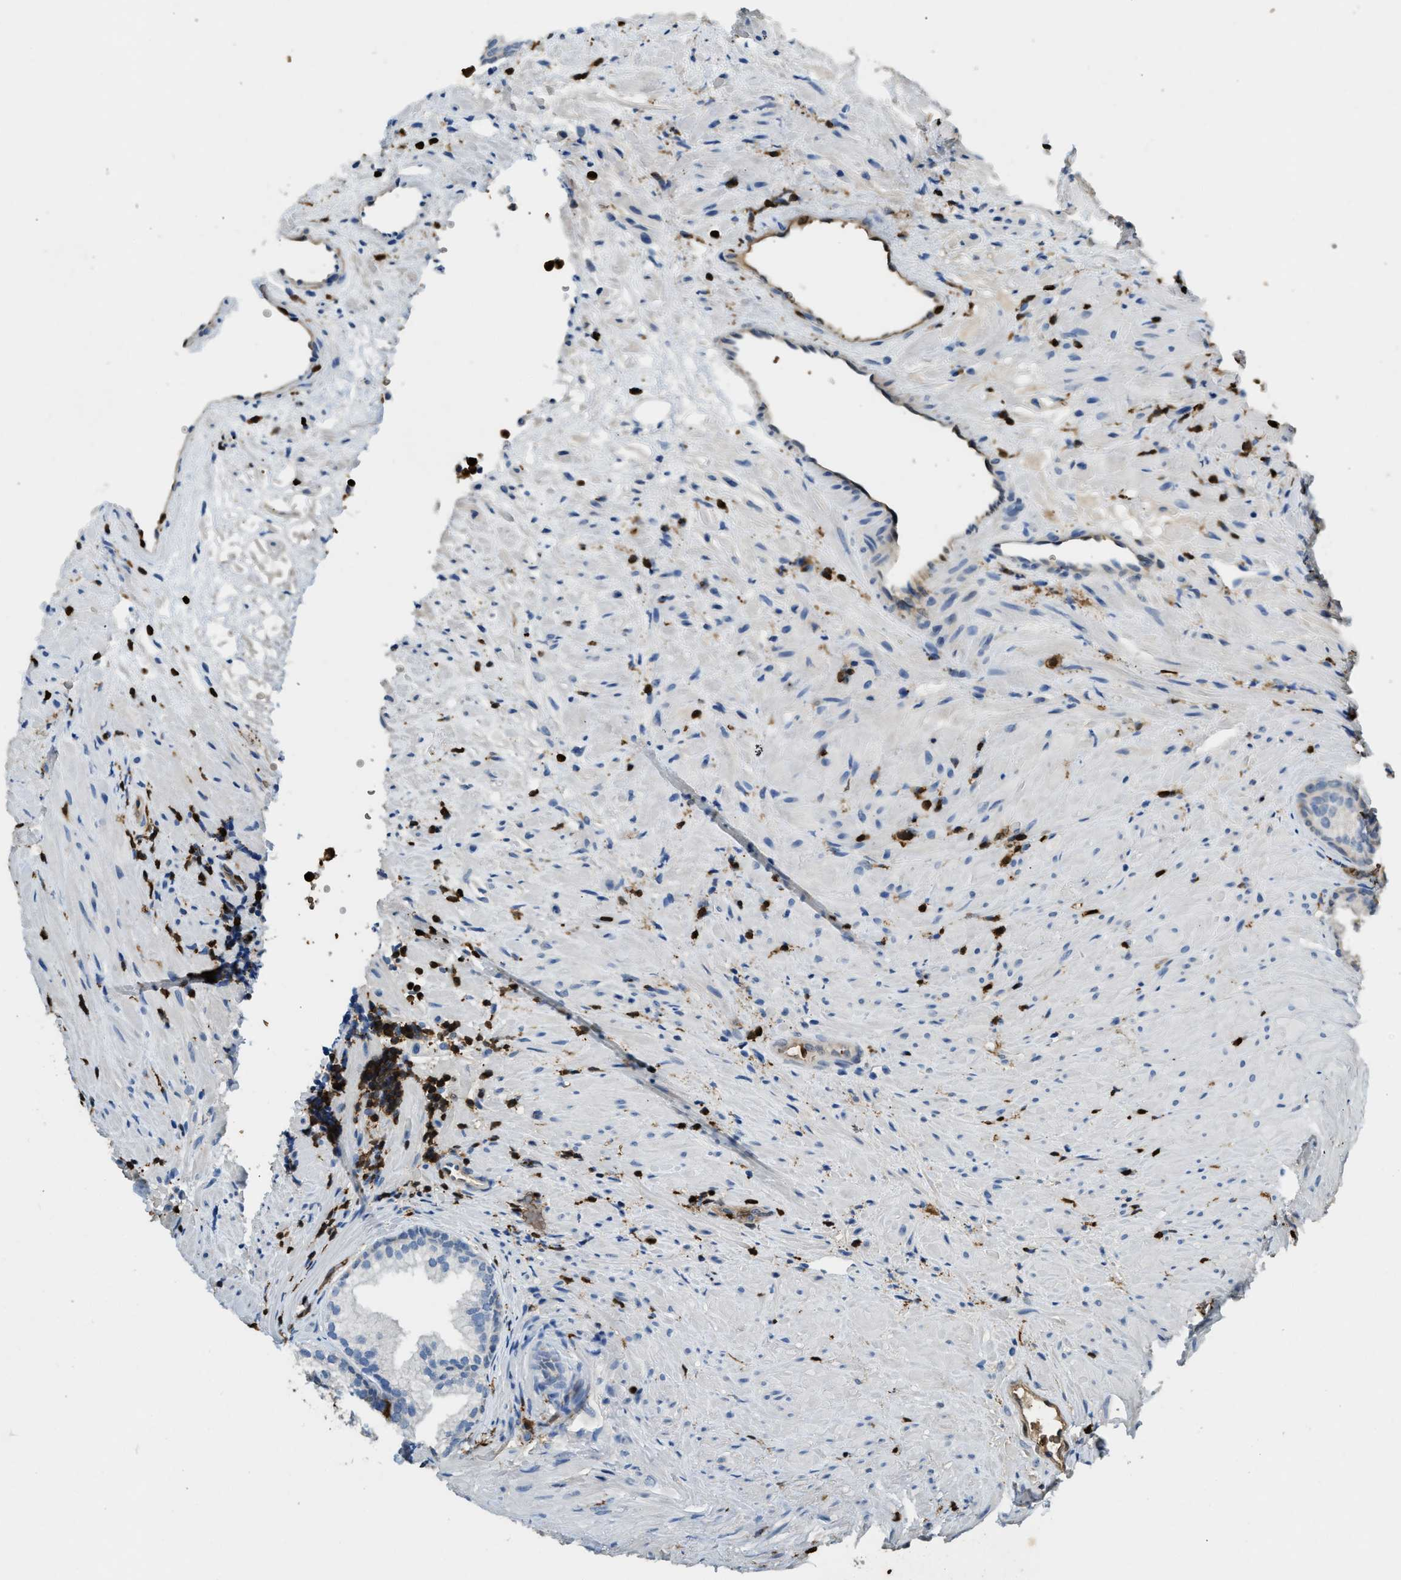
{"staining": {"intensity": "negative", "quantity": "none", "location": "none"}, "tissue": "prostate", "cell_type": "Glandular cells", "image_type": "normal", "snomed": [{"axis": "morphology", "description": "Normal tissue, NOS"}, {"axis": "topography", "description": "Prostate"}], "caption": "A high-resolution micrograph shows immunohistochemistry (IHC) staining of benign prostate, which displays no significant expression in glandular cells.", "gene": "ARHGDIB", "patient": {"sex": "male", "age": 76}}